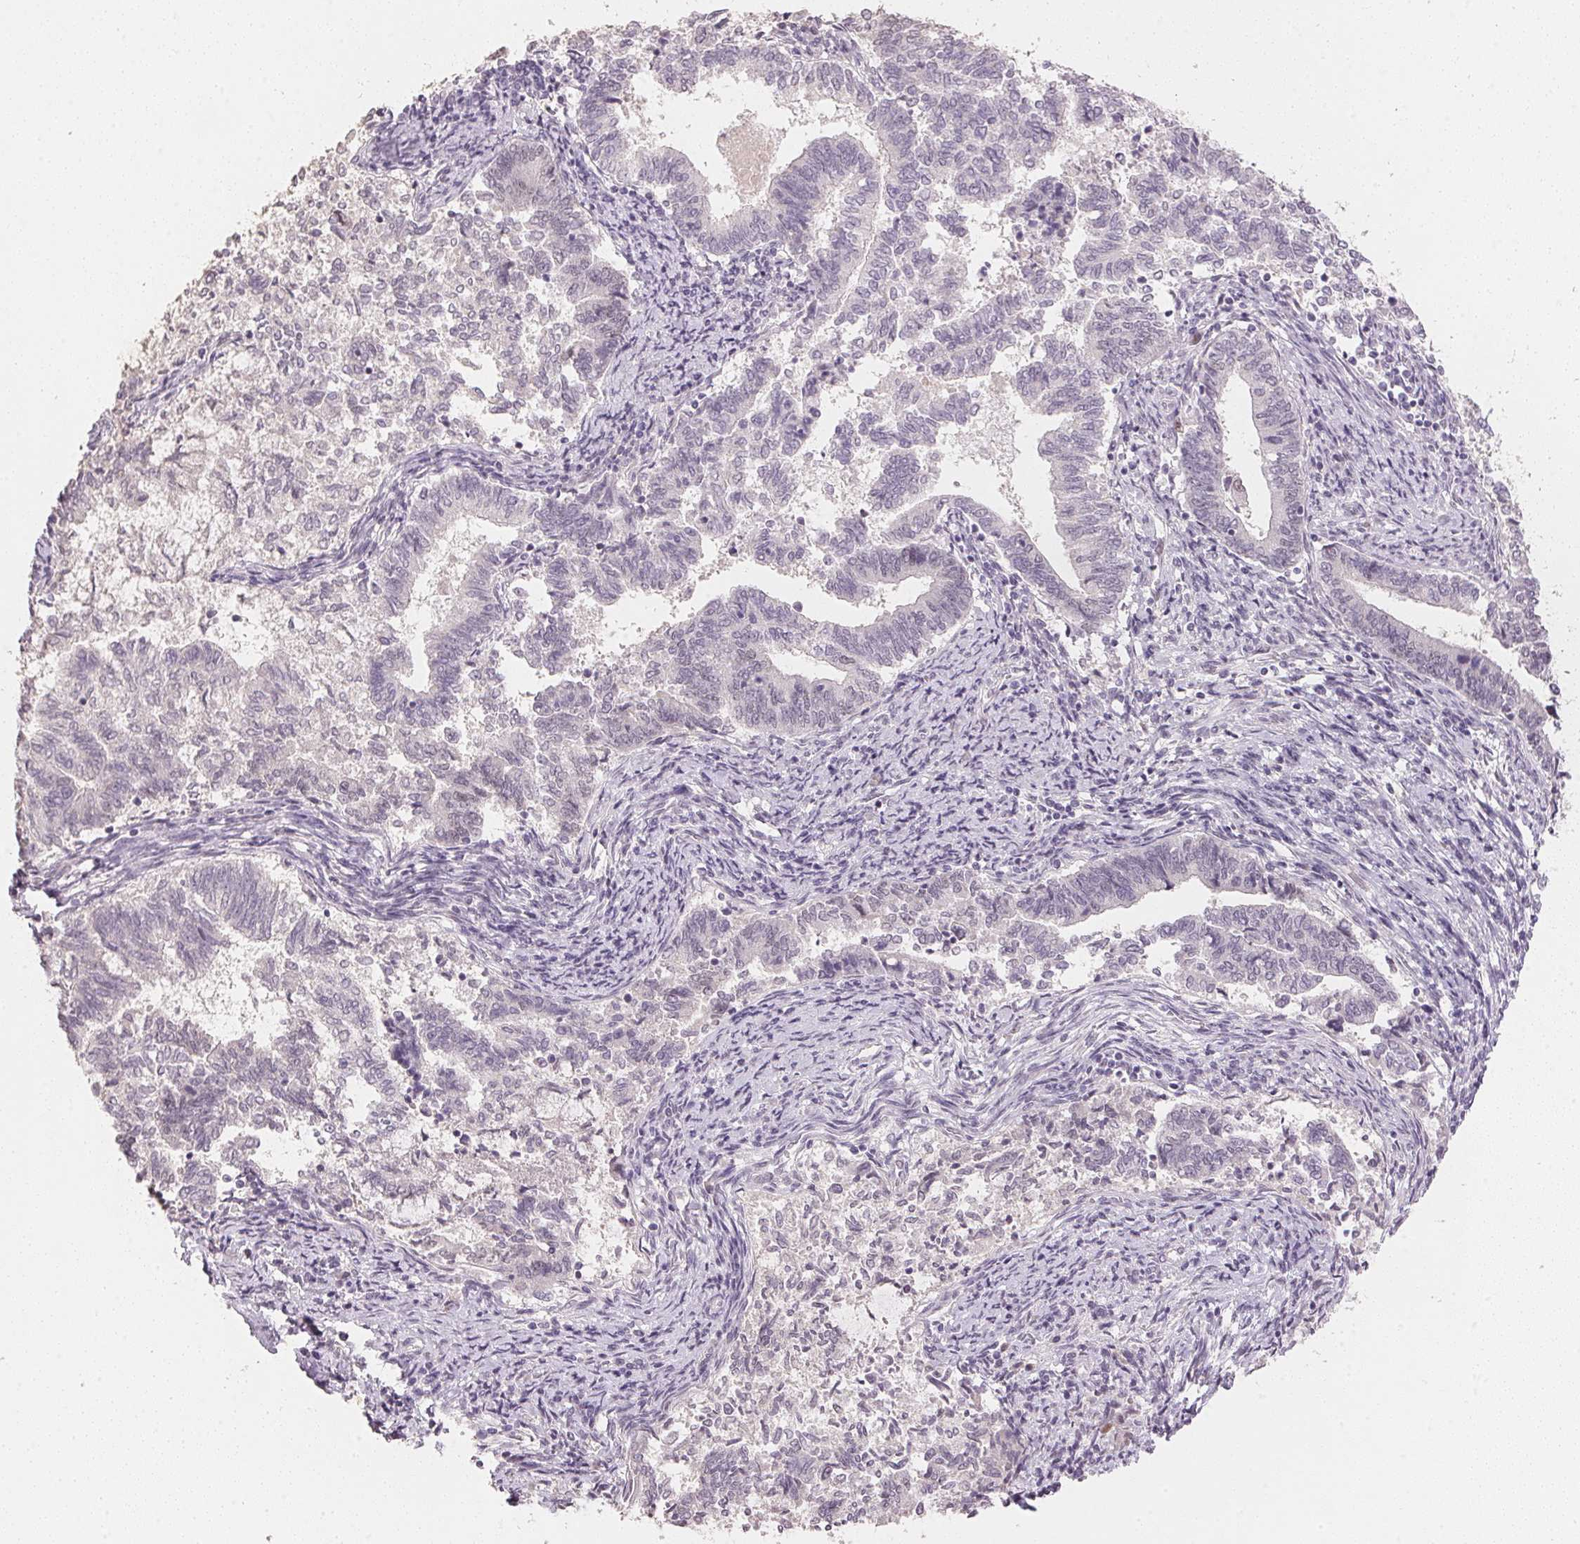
{"staining": {"intensity": "negative", "quantity": "none", "location": "none"}, "tissue": "endometrial cancer", "cell_type": "Tumor cells", "image_type": "cancer", "snomed": [{"axis": "morphology", "description": "Adenocarcinoma, NOS"}, {"axis": "topography", "description": "Endometrium"}], "caption": "IHC photomicrograph of endometrial cancer (adenocarcinoma) stained for a protein (brown), which demonstrates no staining in tumor cells.", "gene": "POLR3G", "patient": {"sex": "female", "age": 65}}